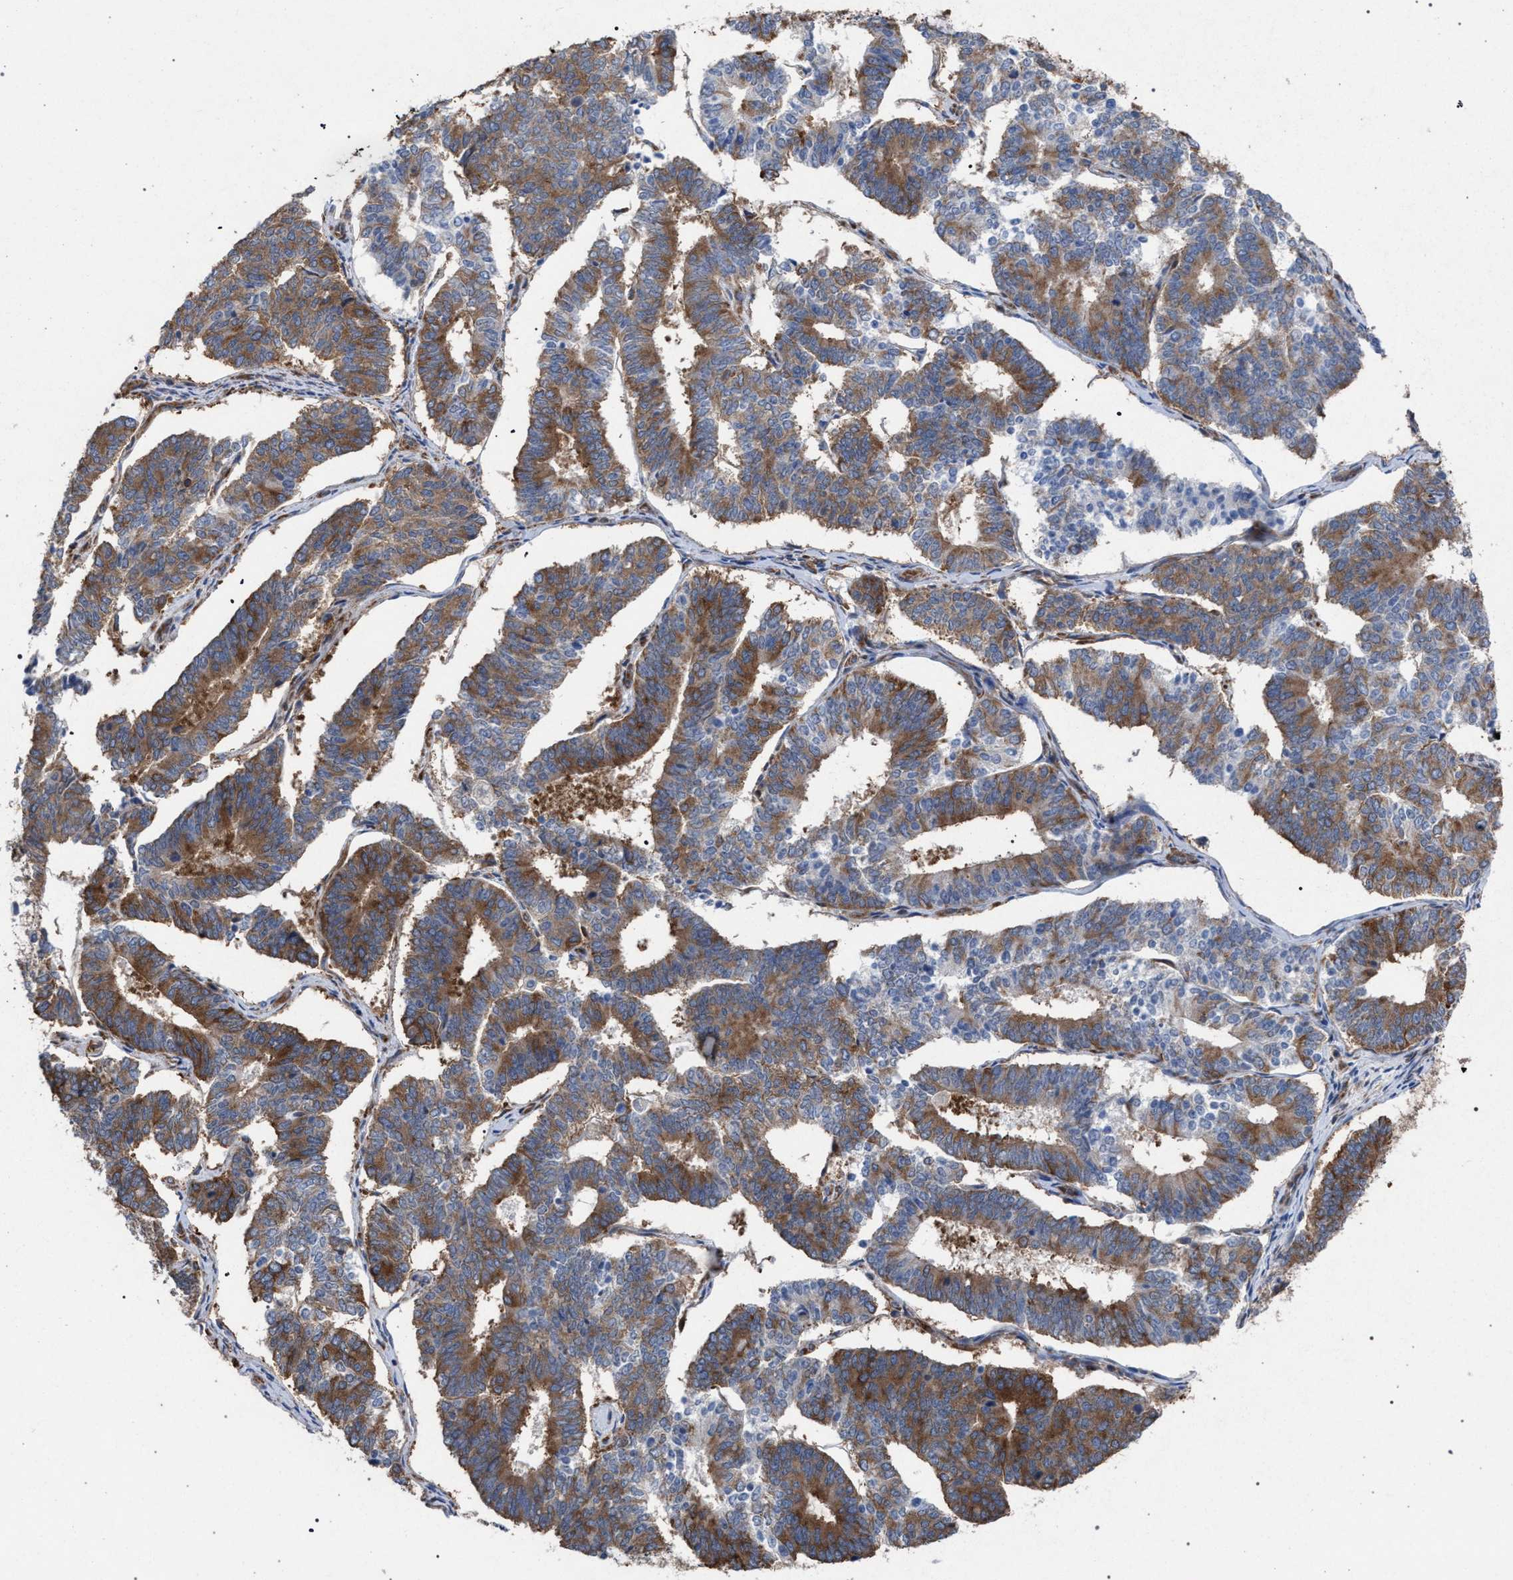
{"staining": {"intensity": "strong", "quantity": ">75%", "location": "cytoplasmic/membranous"}, "tissue": "endometrial cancer", "cell_type": "Tumor cells", "image_type": "cancer", "snomed": [{"axis": "morphology", "description": "Adenocarcinoma, NOS"}, {"axis": "topography", "description": "Endometrium"}], "caption": "IHC of endometrial adenocarcinoma displays high levels of strong cytoplasmic/membranous expression in approximately >75% of tumor cells.", "gene": "CDR2L", "patient": {"sex": "female", "age": 70}}